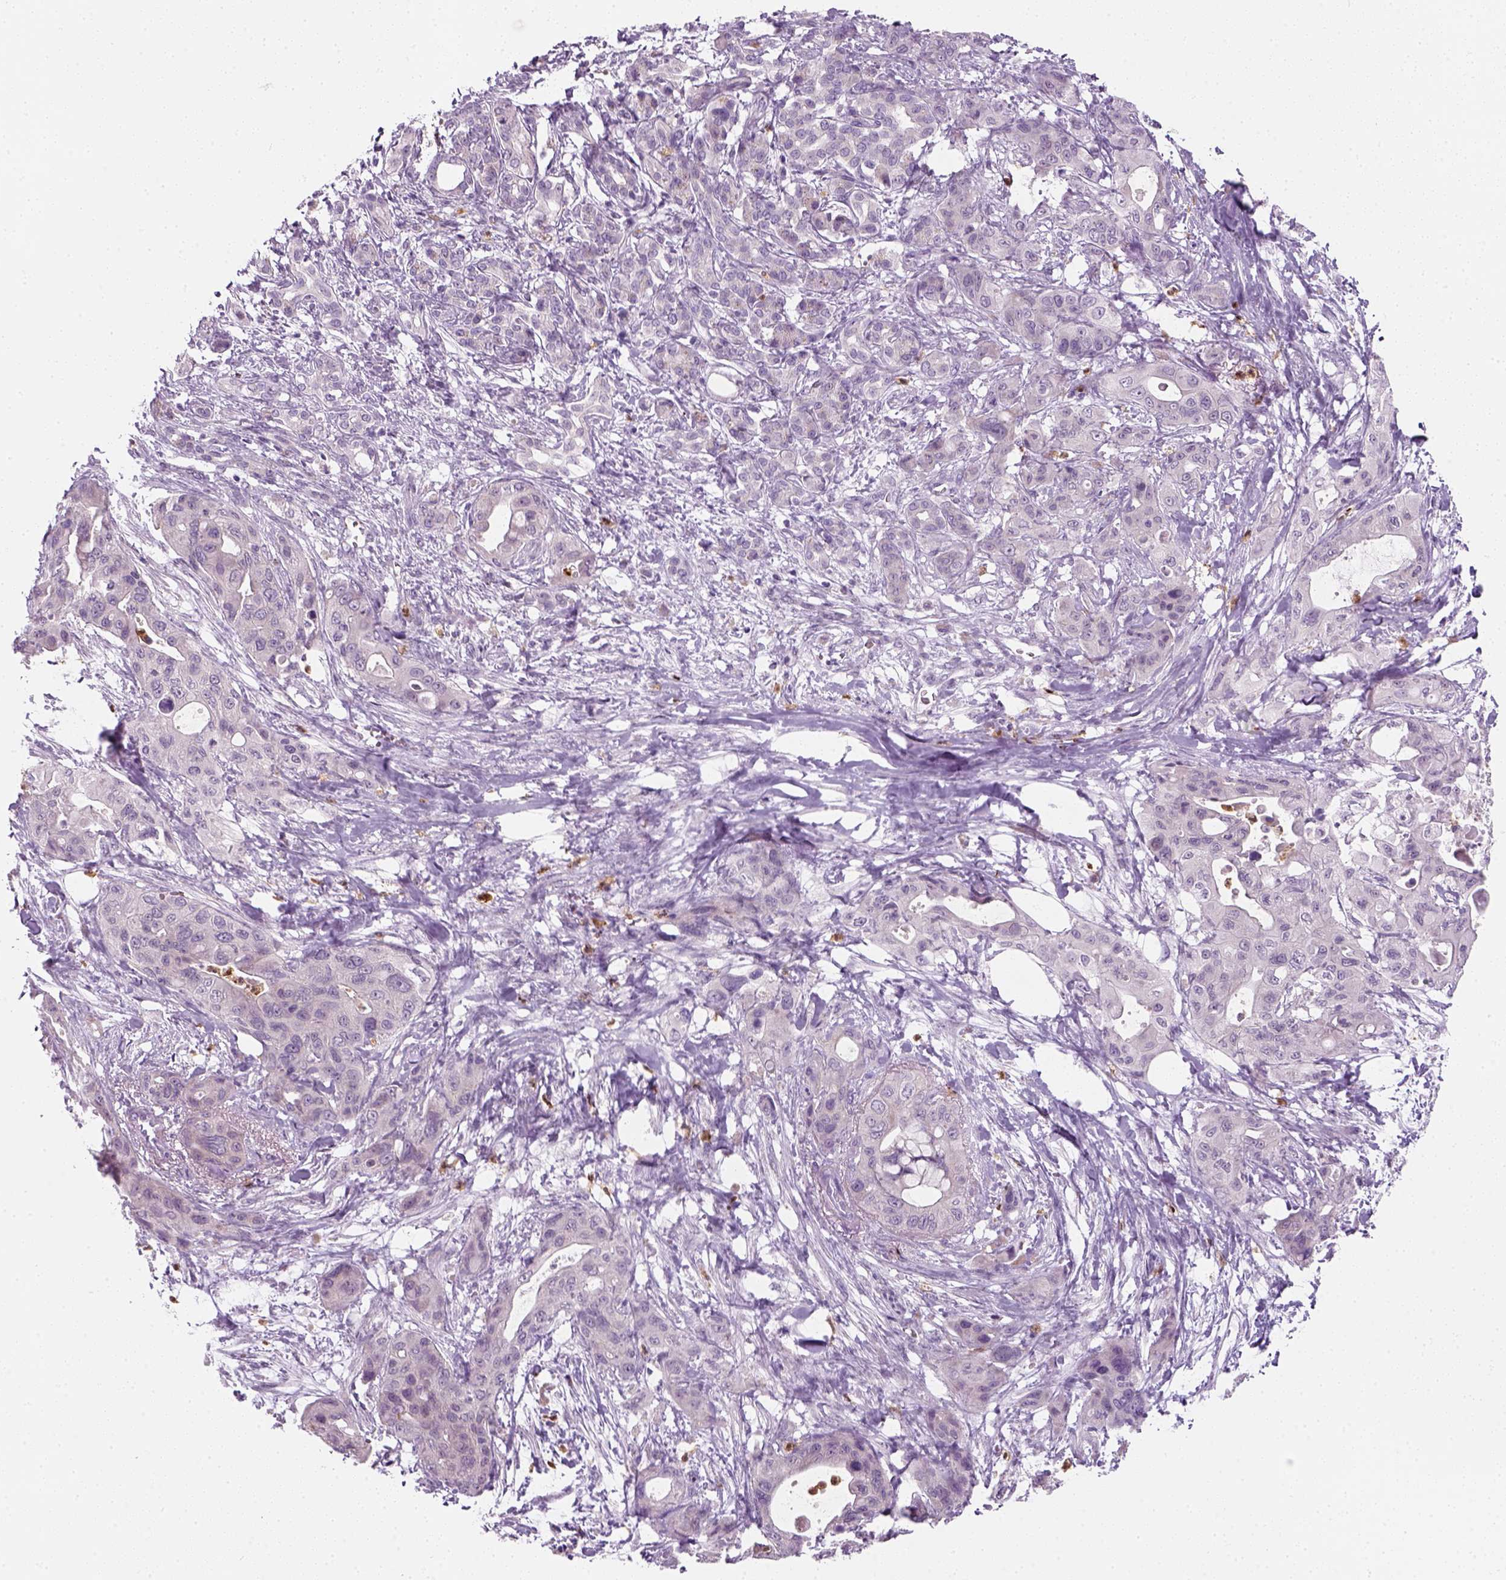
{"staining": {"intensity": "negative", "quantity": "none", "location": "none"}, "tissue": "pancreatic cancer", "cell_type": "Tumor cells", "image_type": "cancer", "snomed": [{"axis": "morphology", "description": "Adenocarcinoma, NOS"}, {"axis": "topography", "description": "Pancreas"}], "caption": "The IHC micrograph has no significant positivity in tumor cells of pancreatic cancer tissue.", "gene": "IL4", "patient": {"sex": "male", "age": 71}}